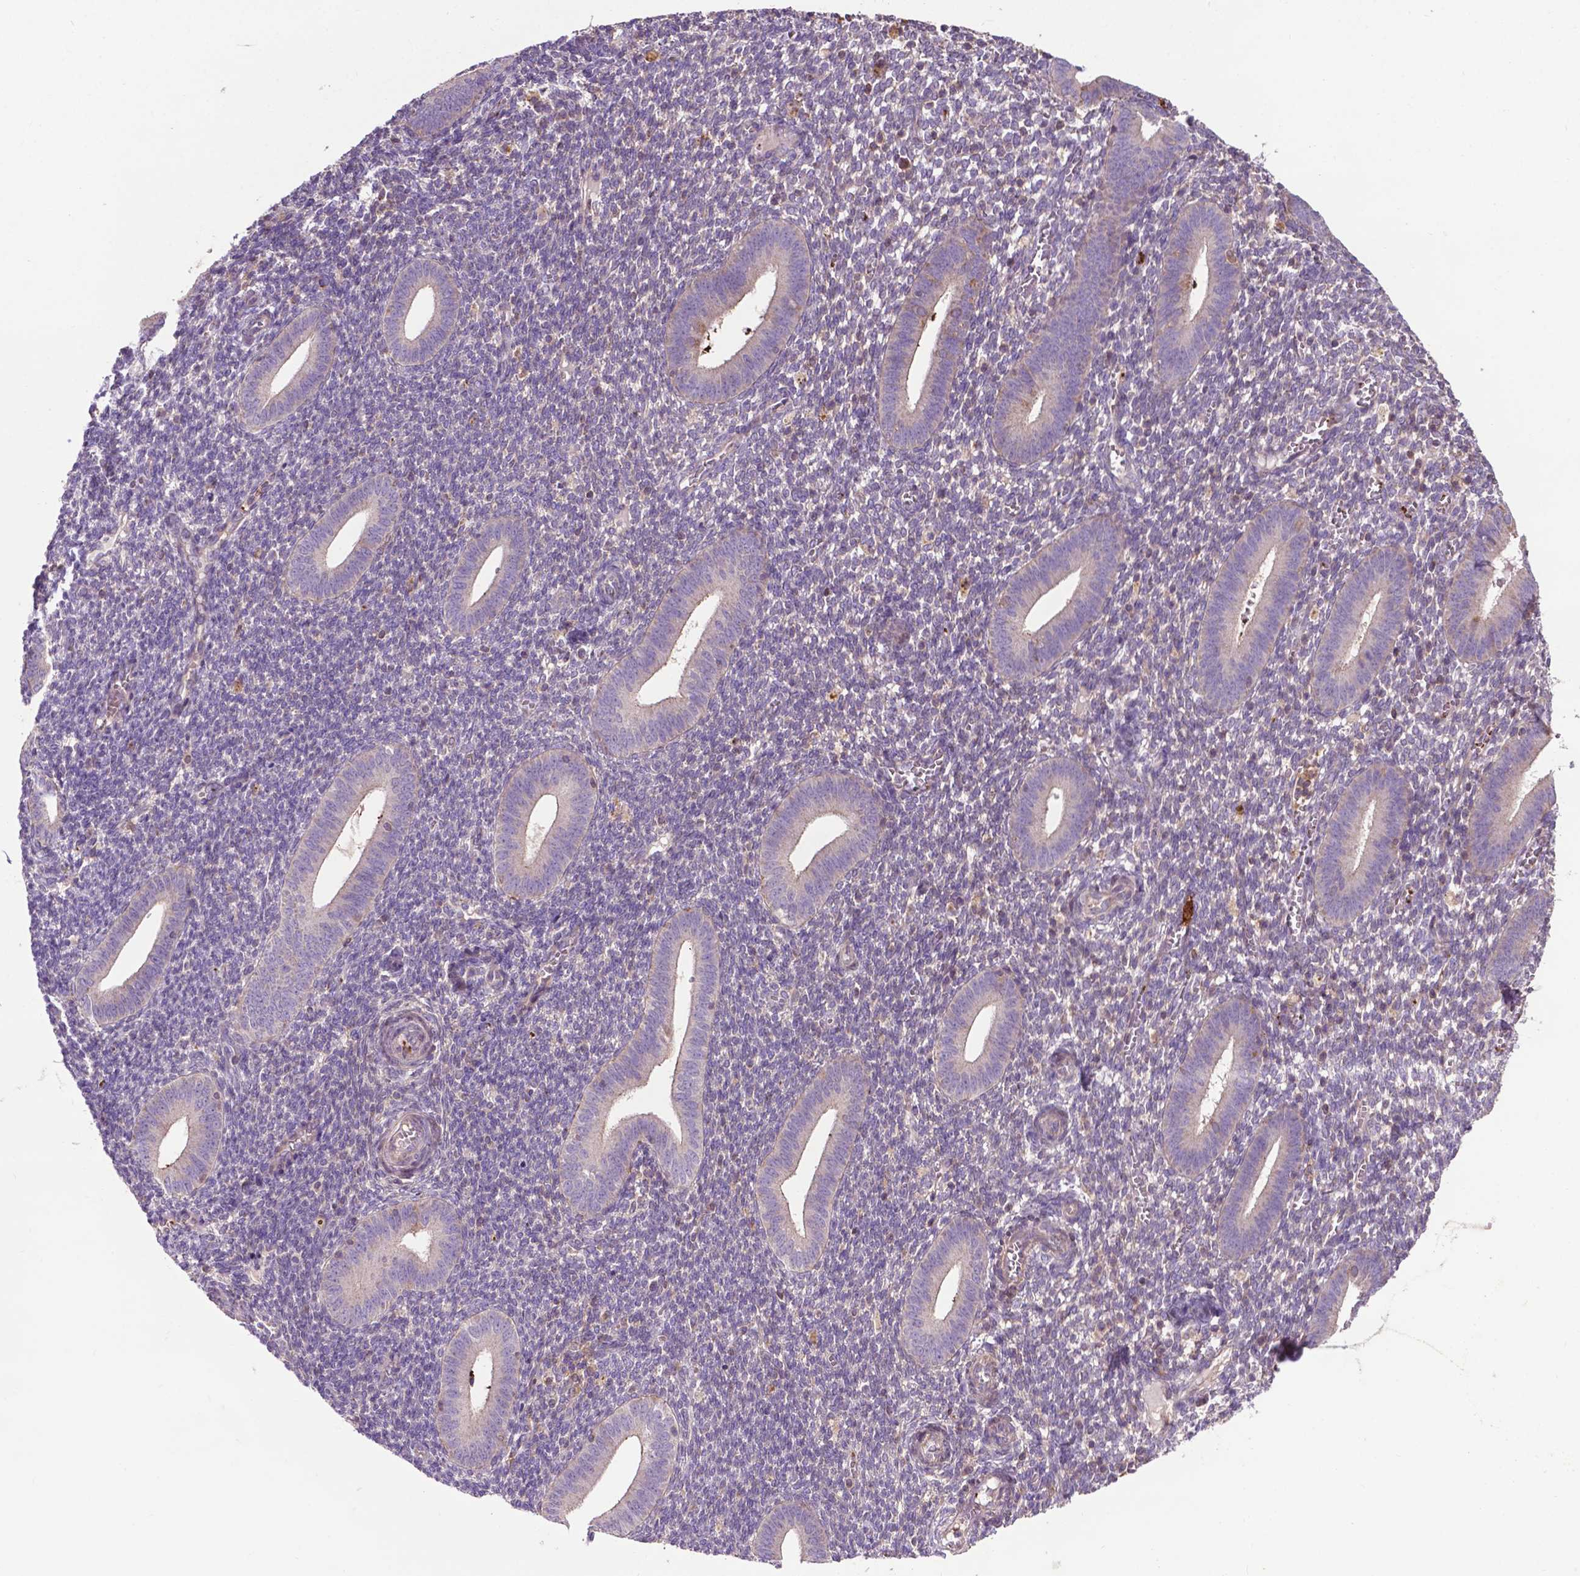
{"staining": {"intensity": "negative", "quantity": "none", "location": "none"}, "tissue": "endometrium", "cell_type": "Cells in endometrial stroma", "image_type": "normal", "snomed": [{"axis": "morphology", "description": "Normal tissue, NOS"}, {"axis": "topography", "description": "Endometrium"}], "caption": "Immunohistochemistry of benign endometrium reveals no positivity in cells in endometrial stroma. (IHC, brightfield microscopy, high magnification).", "gene": "SPNS2", "patient": {"sex": "female", "age": 25}}